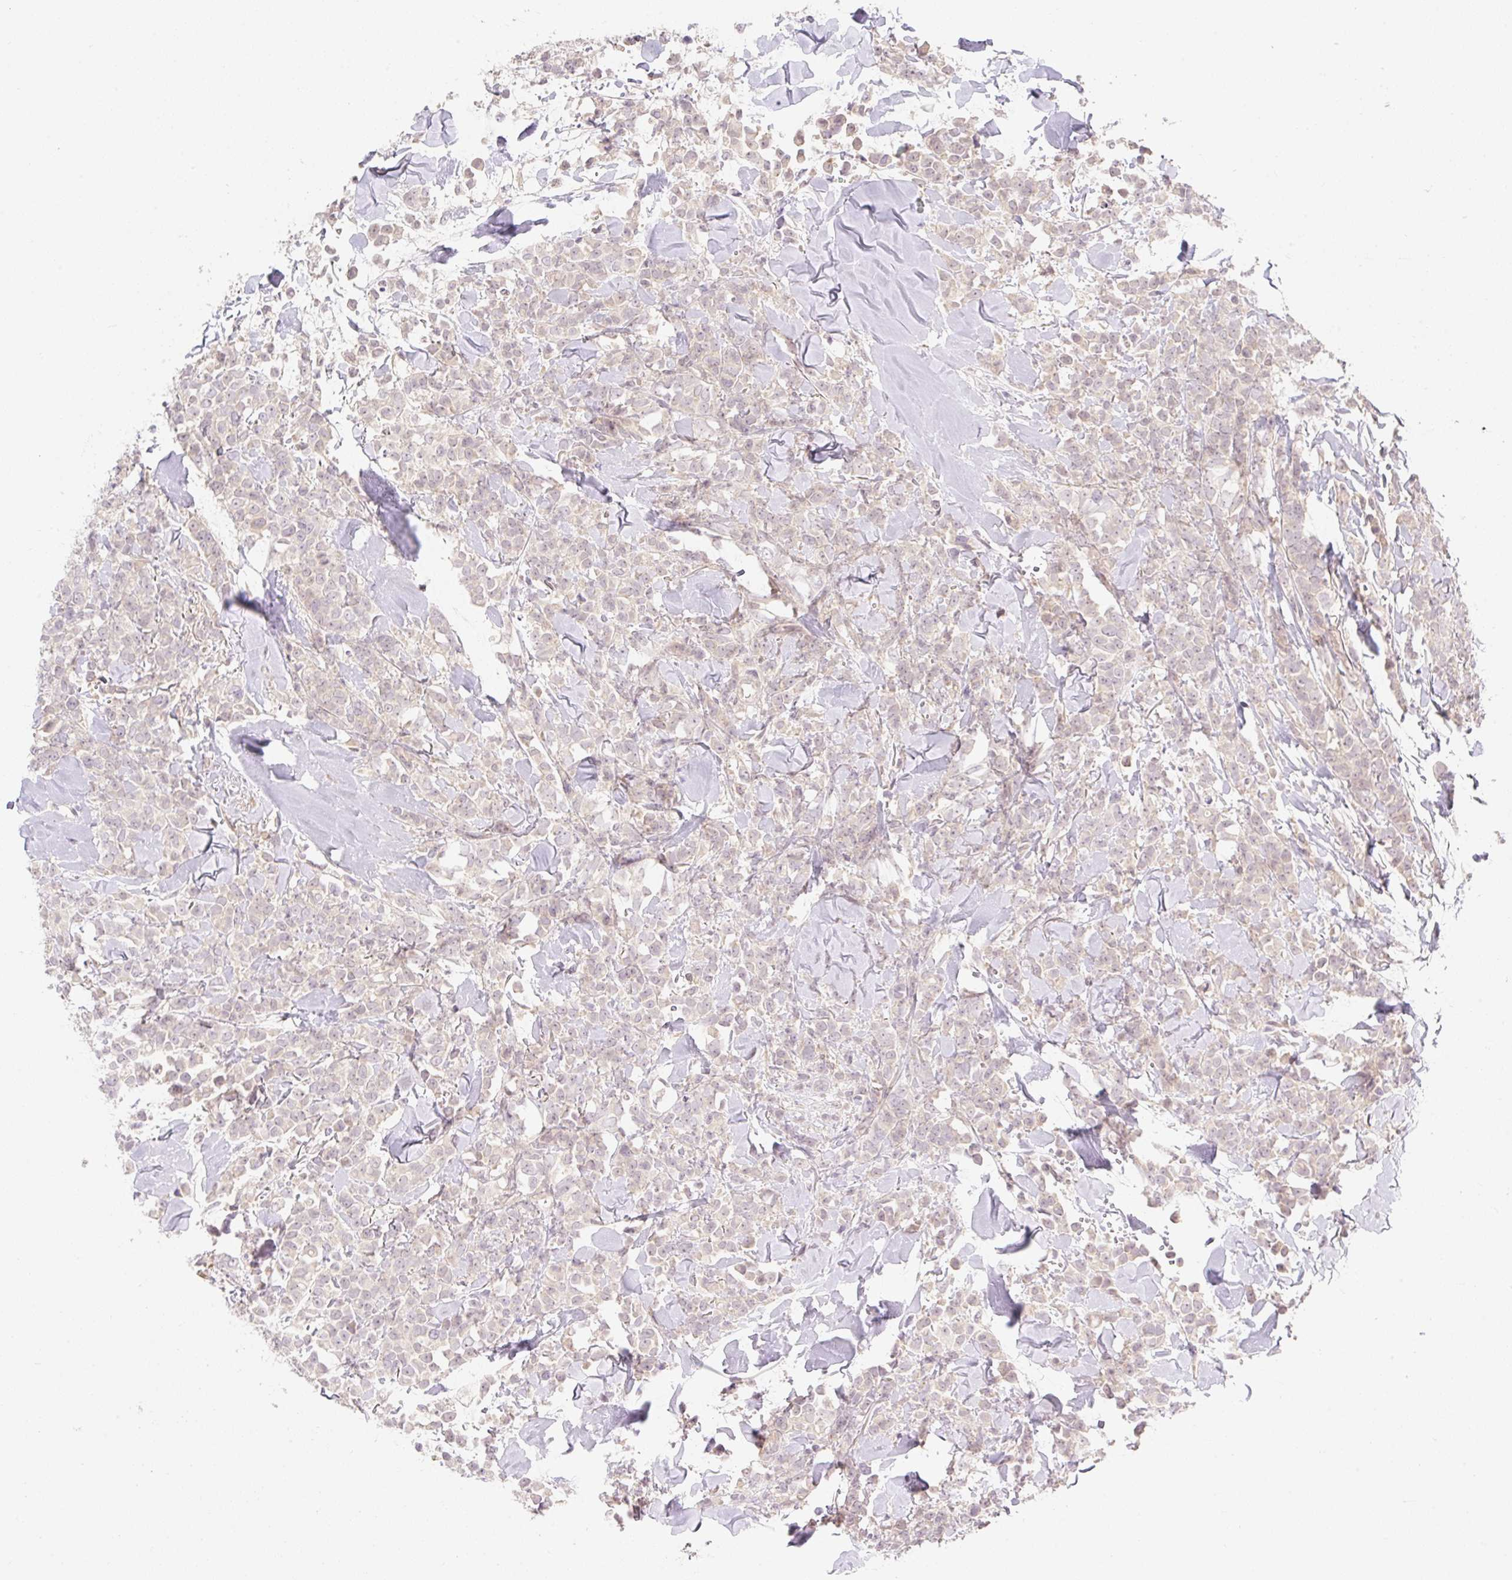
{"staining": {"intensity": "negative", "quantity": "none", "location": "none"}, "tissue": "breast cancer", "cell_type": "Tumor cells", "image_type": "cancer", "snomed": [{"axis": "morphology", "description": "Lobular carcinoma"}, {"axis": "topography", "description": "Breast"}], "caption": "This is an immunohistochemistry photomicrograph of human lobular carcinoma (breast). There is no expression in tumor cells.", "gene": "EMC10", "patient": {"sex": "female", "age": 91}}